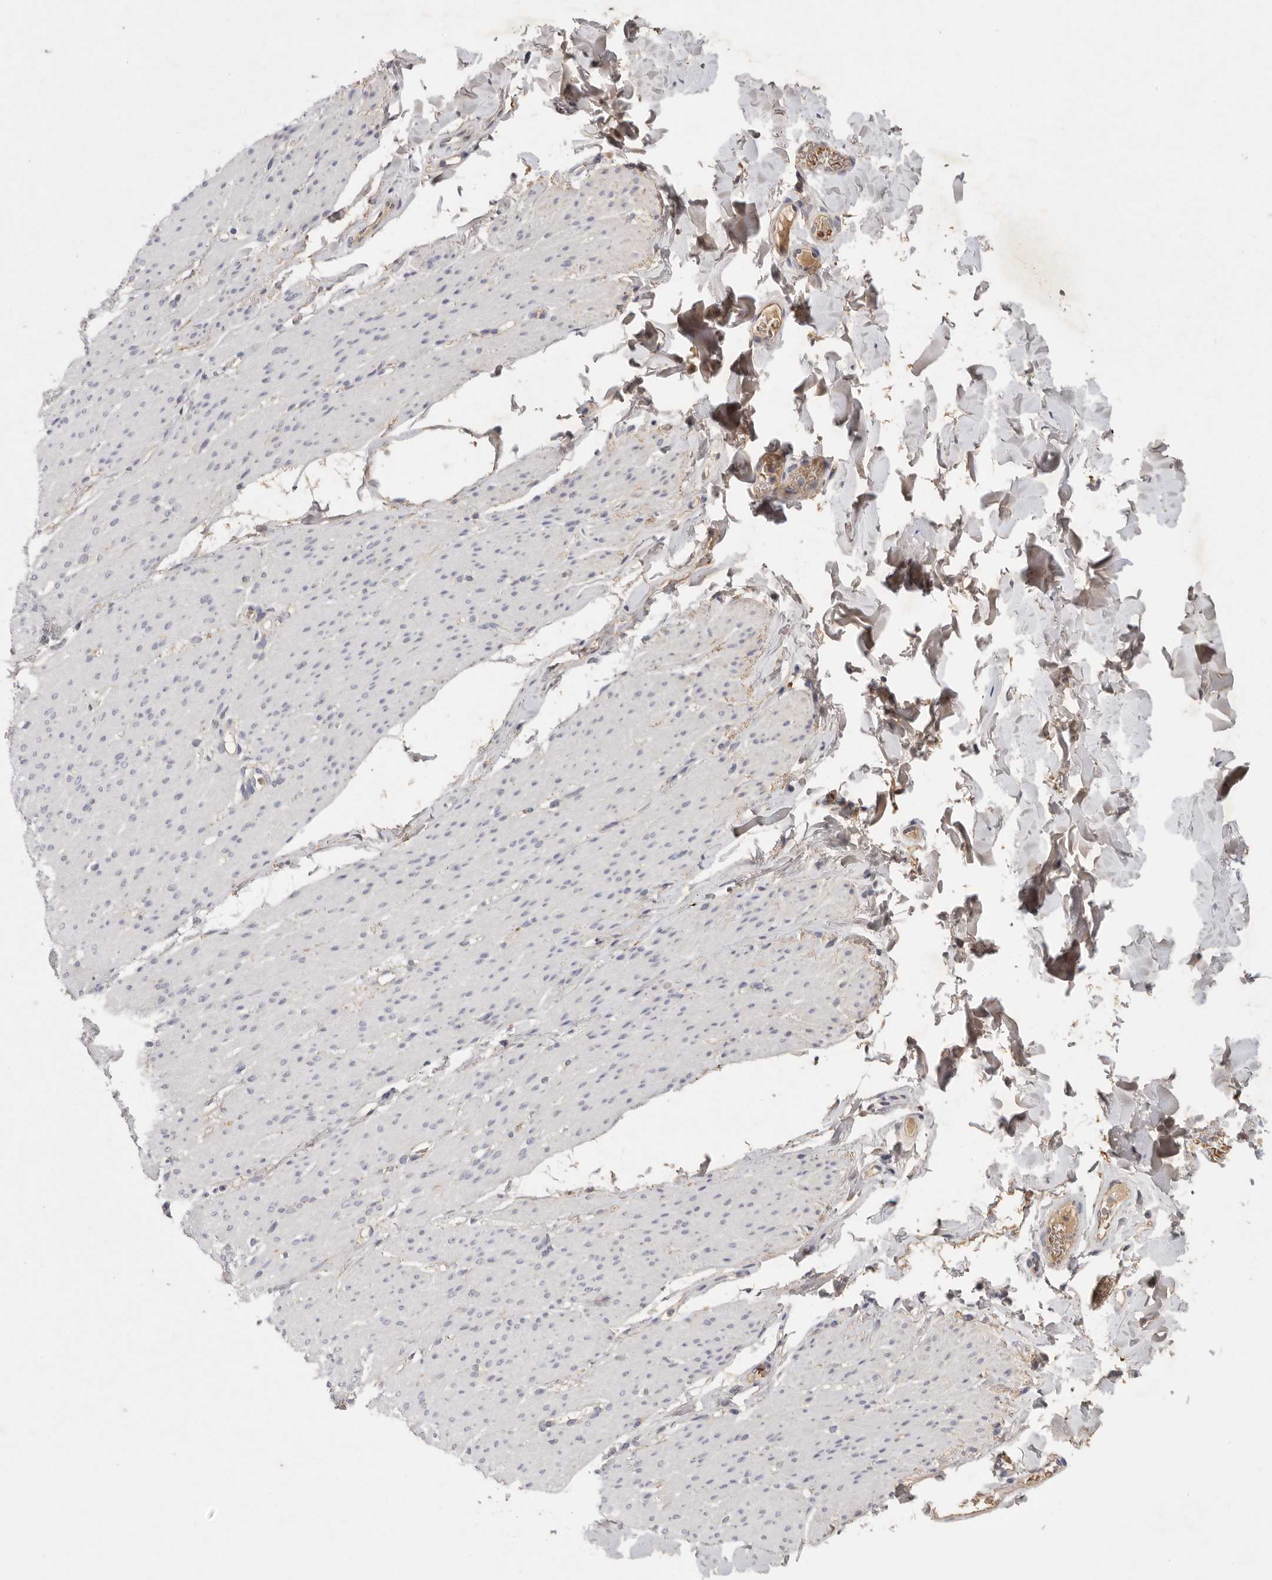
{"staining": {"intensity": "weak", "quantity": "25%-75%", "location": "cytoplasmic/membranous"}, "tissue": "smooth muscle", "cell_type": "Smooth muscle cells", "image_type": "normal", "snomed": [{"axis": "morphology", "description": "Normal tissue, NOS"}, {"axis": "topography", "description": "Colon"}, {"axis": "topography", "description": "Peripheral nerve tissue"}], "caption": "Protein expression analysis of benign smooth muscle displays weak cytoplasmic/membranous staining in about 25%-75% of smooth muscle cells.", "gene": "CFAP298", "patient": {"sex": "female", "age": 61}}